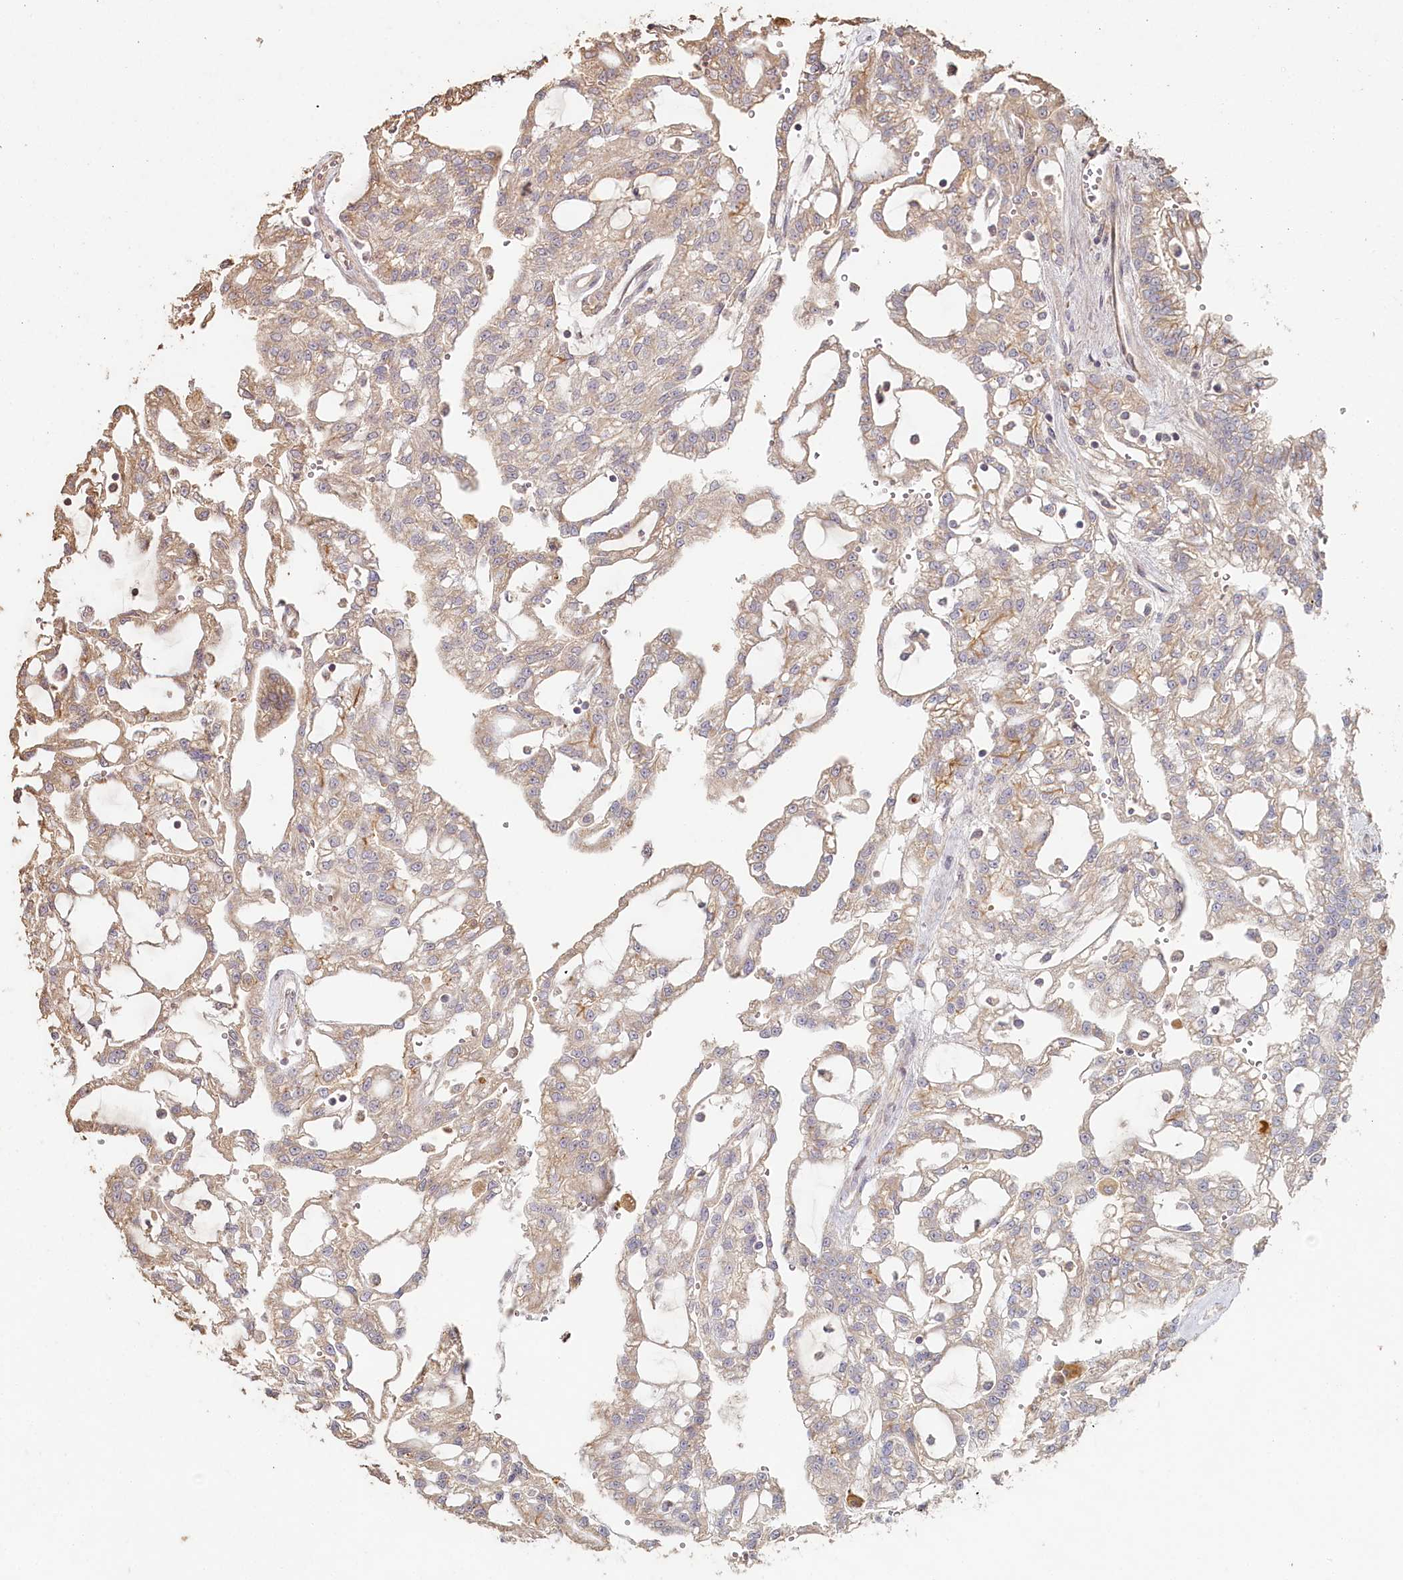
{"staining": {"intensity": "weak", "quantity": "25%-75%", "location": "cytoplasmic/membranous"}, "tissue": "renal cancer", "cell_type": "Tumor cells", "image_type": "cancer", "snomed": [{"axis": "morphology", "description": "Adenocarcinoma, NOS"}, {"axis": "topography", "description": "Kidney"}], "caption": "The histopathology image displays staining of renal cancer (adenocarcinoma), revealing weak cytoplasmic/membranous protein expression (brown color) within tumor cells. The staining was performed using DAB (3,3'-diaminobenzidine), with brown indicating positive protein expression. Nuclei are stained blue with hematoxylin.", "gene": "HAL", "patient": {"sex": "male", "age": 63}}